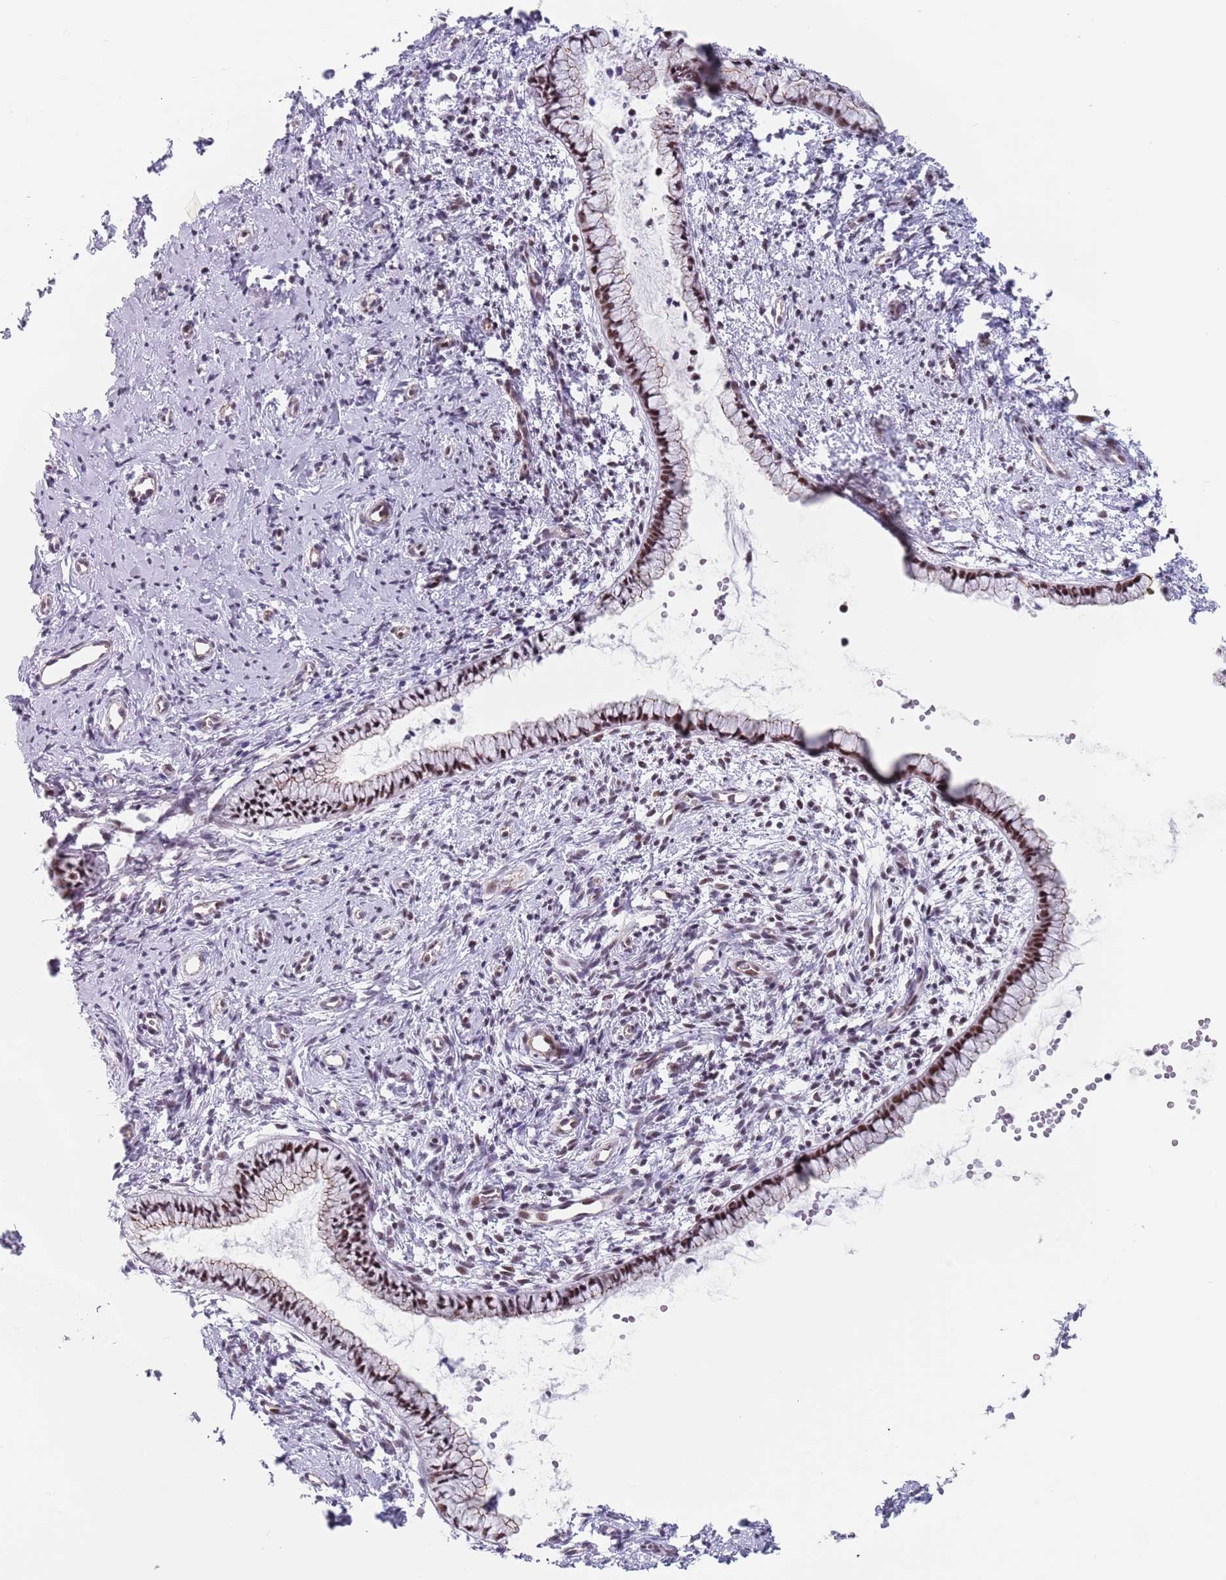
{"staining": {"intensity": "strong", "quantity": "25%-75%", "location": "cytoplasmic/membranous,nuclear"}, "tissue": "cervix", "cell_type": "Glandular cells", "image_type": "normal", "snomed": [{"axis": "morphology", "description": "Normal tissue, NOS"}, {"axis": "topography", "description": "Cervix"}], "caption": "Protein staining exhibits strong cytoplasmic/membranous,nuclear staining in about 25%-75% of glandular cells in normal cervix. (IHC, brightfield microscopy, high magnification).", "gene": "OR5A2", "patient": {"sex": "female", "age": 57}}